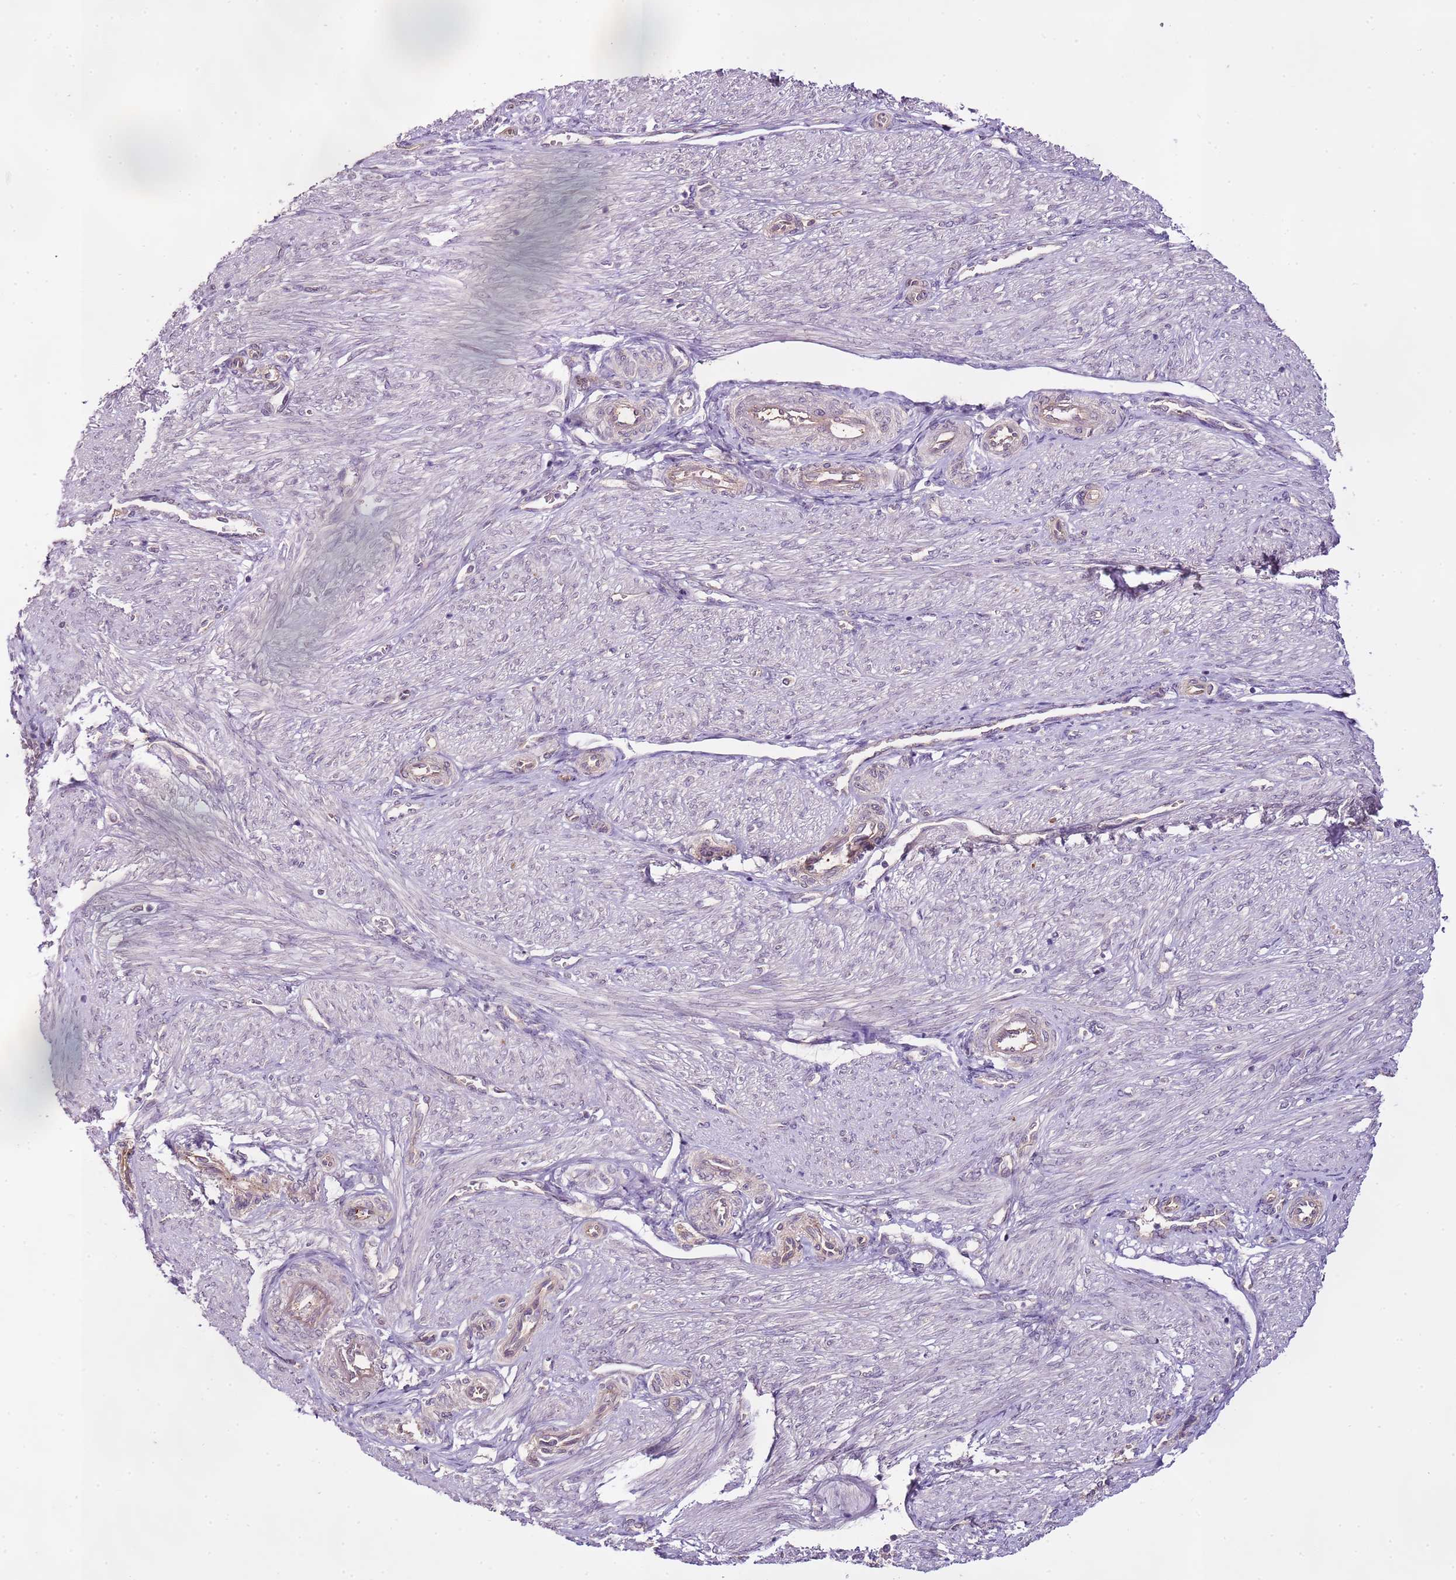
{"staining": {"intensity": "negative", "quantity": "none", "location": "none"}, "tissue": "endometrium", "cell_type": "Cells in endometrial stroma", "image_type": "normal", "snomed": [{"axis": "morphology", "description": "Normal tissue, NOS"}, {"axis": "topography", "description": "Endometrium"}], "caption": "A photomicrograph of endometrium stained for a protein exhibits no brown staining in cells in endometrial stroma.", "gene": "CMKLR1", "patient": {"sex": "female", "age": 24}}